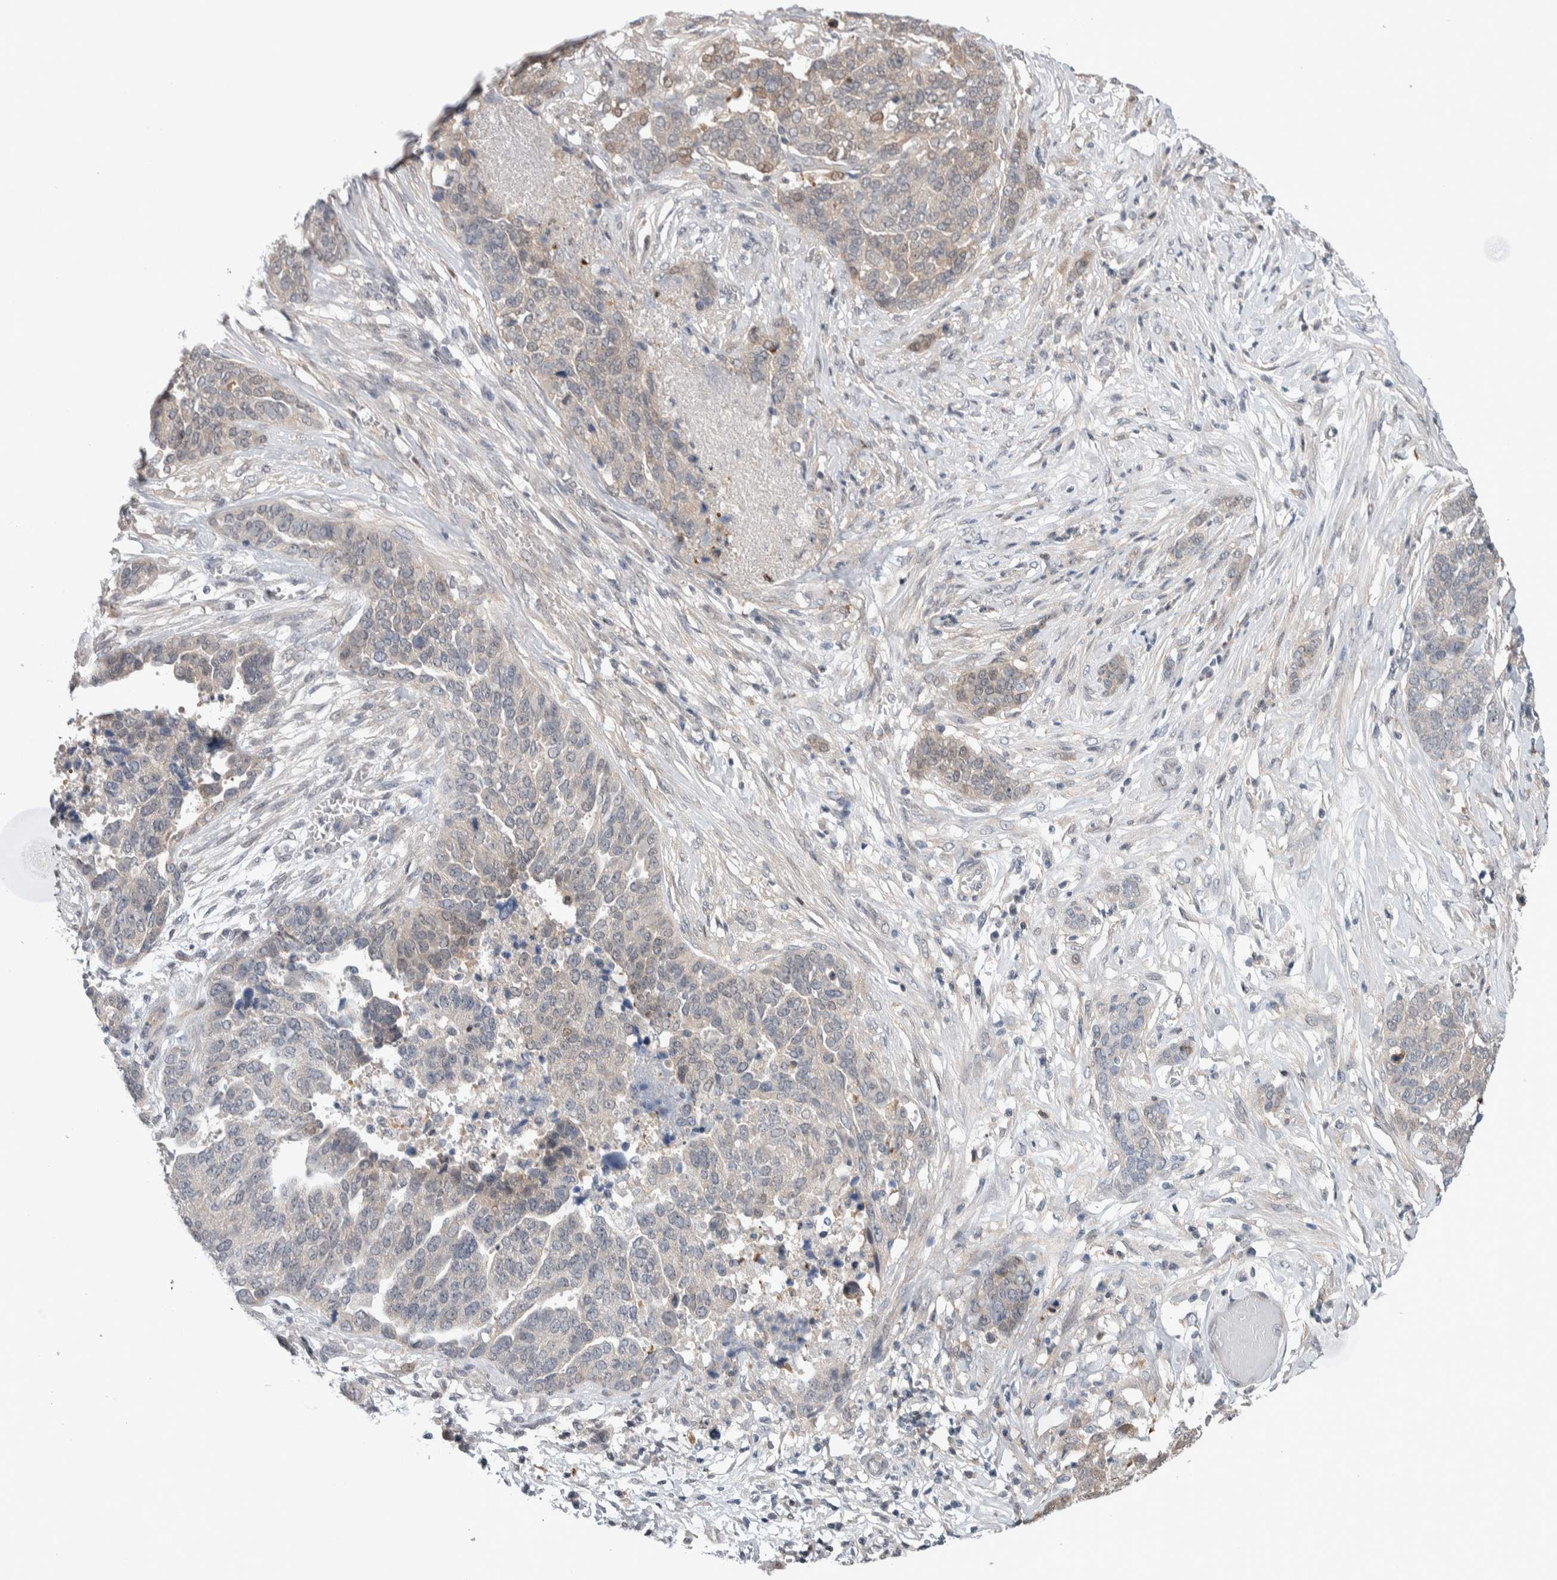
{"staining": {"intensity": "weak", "quantity": "<25%", "location": "cytoplasmic/membranous"}, "tissue": "ovarian cancer", "cell_type": "Tumor cells", "image_type": "cancer", "snomed": [{"axis": "morphology", "description": "Cystadenocarcinoma, serous, NOS"}, {"axis": "topography", "description": "Ovary"}], "caption": "IHC histopathology image of ovarian cancer stained for a protein (brown), which reveals no expression in tumor cells.", "gene": "TAX1BP1", "patient": {"sex": "female", "age": 44}}